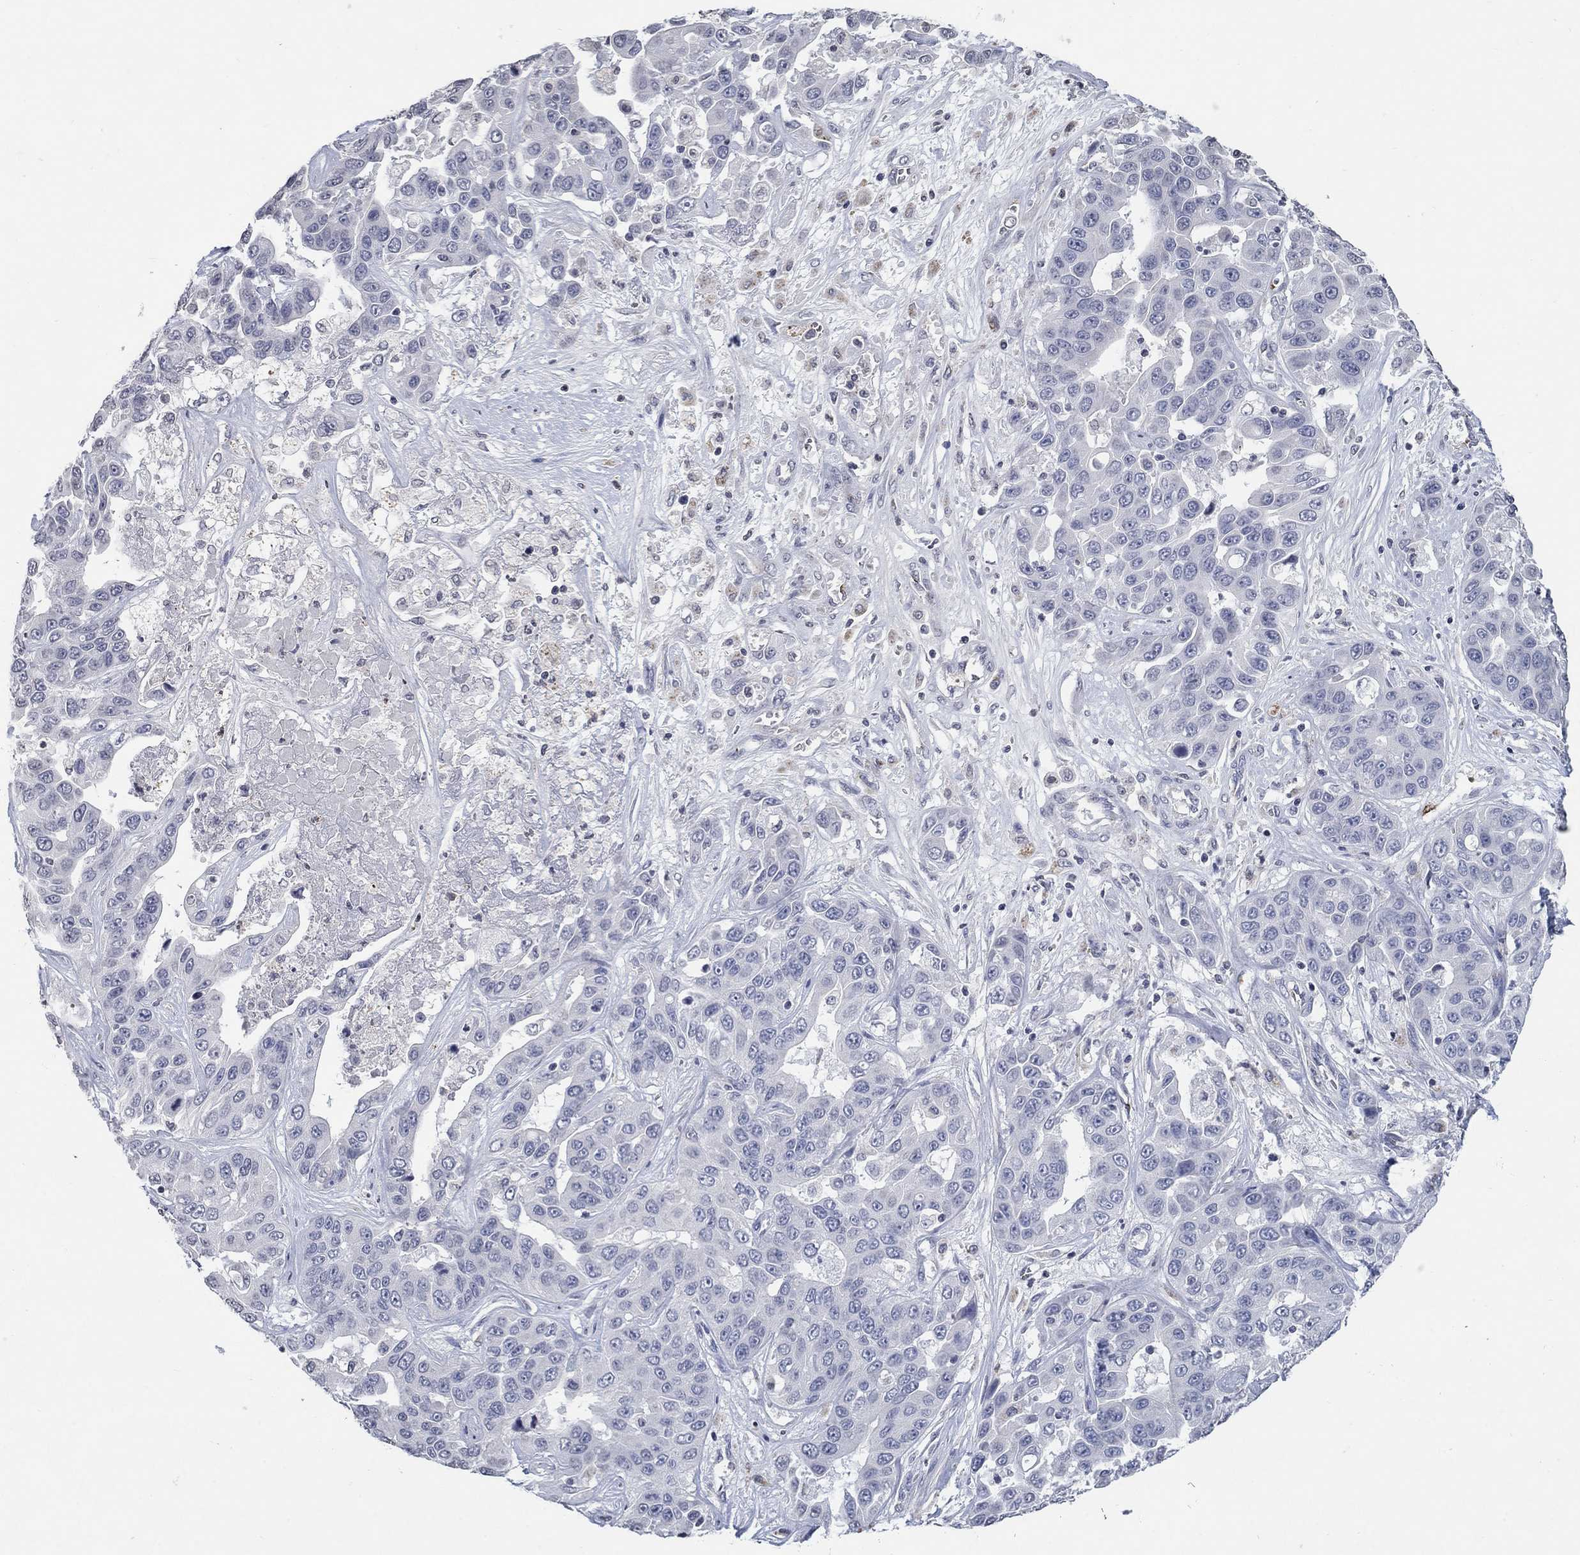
{"staining": {"intensity": "negative", "quantity": "none", "location": "none"}, "tissue": "liver cancer", "cell_type": "Tumor cells", "image_type": "cancer", "snomed": [{"axis": "morphology", "description": "Cholangiocarcinoma"}, {"axis": "topography", "description": "Liver"}], "caption": "Immunohistochemistry photomicrograph of neoplastic tissue: human liver cholangiocarcinoma stained with DAB (3,3'-diaminobenzidine) demonstrates no significant protein staining in tumor cells. The staining is performed using DAB brown chromogen with nuclei counter-stained in using hematoxylin.", "gene": "TINAG", "patient": {"sex": "female", "age": 52}}